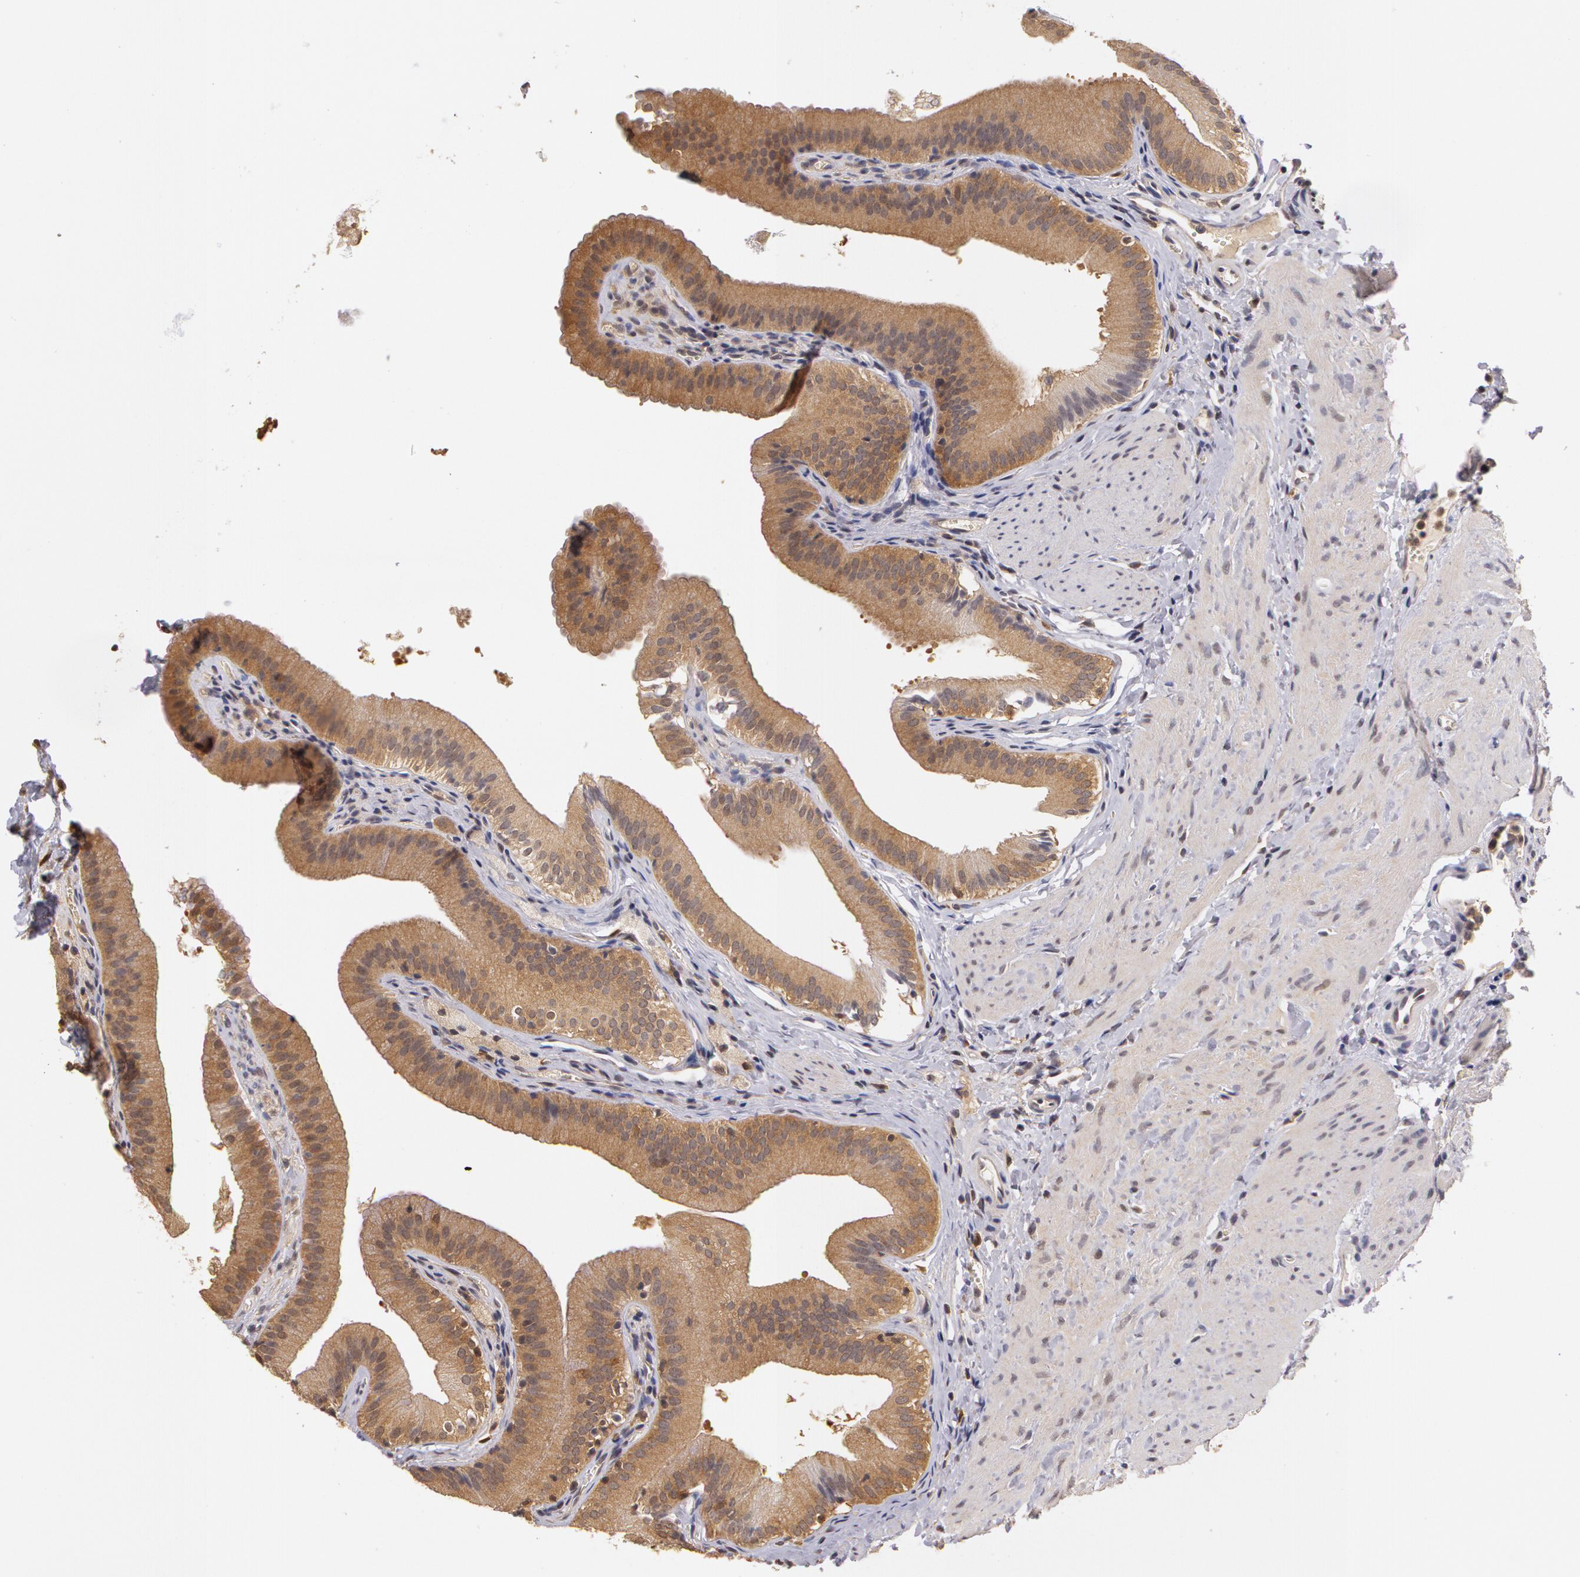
{"staining": {"intensity": "moderate", "quantity": ">75%", "location": "cytoplasmic/membranous"}, "tissue": "gallbladder", "cell_type": "Glandular cells", "image_type": "normal", "snomed": [{"axis": "morphology", "description": "Normal tissue, NOS"}, {"axis": "topography", "description": "Gallbladder"}], "caption": "IHC image of unremarkable human gallbladder stained for a protein (brown), which reveals medium levels of moderate cytoplasmic/membranous positivity in approximately >75% of glandular cells.", "gene": "AHSA1", "patient": {"sex": "female", "age": 24}}